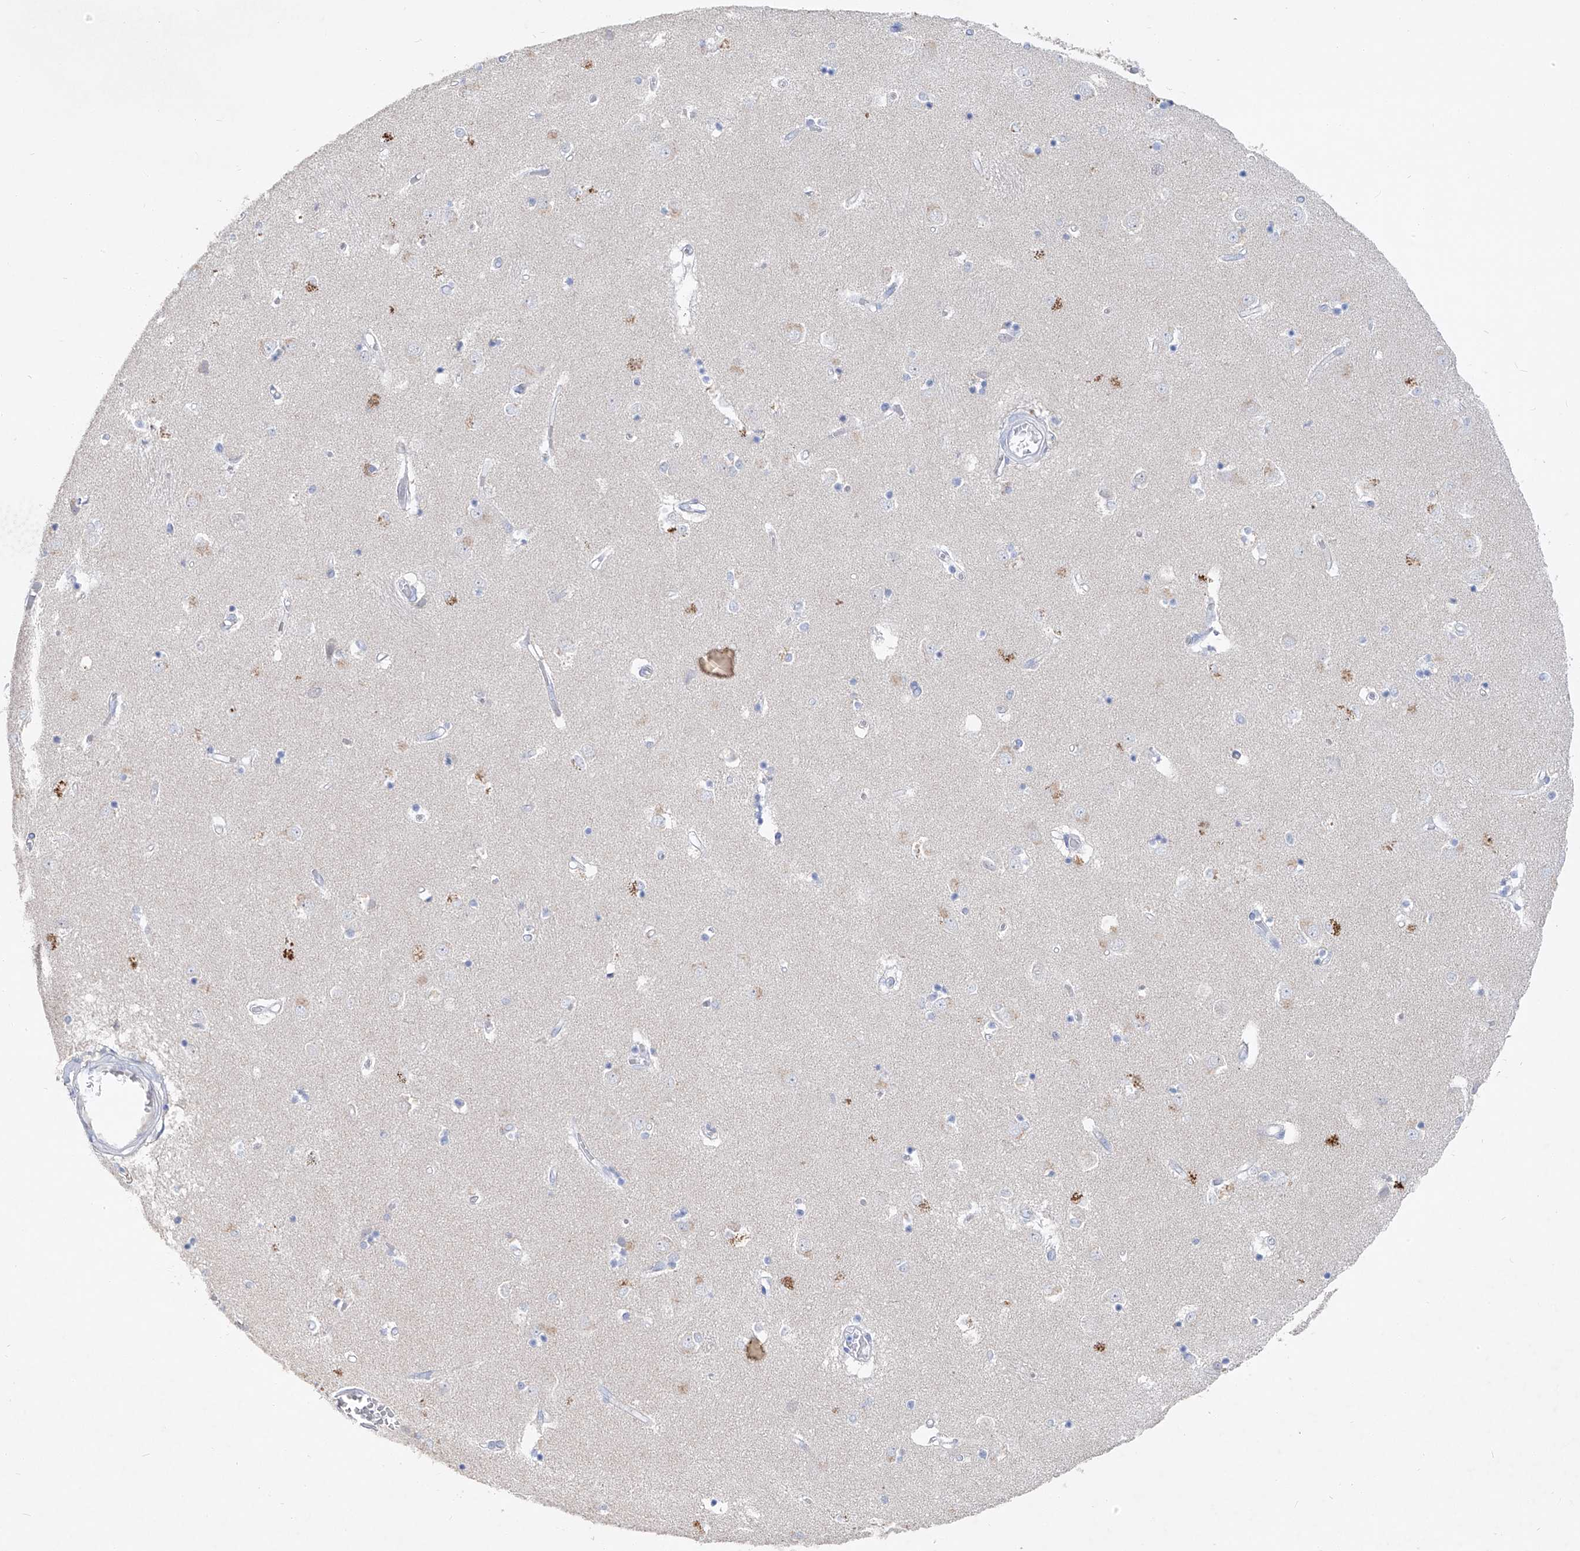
{"staining": {"intensity": "negative", "quantity": "none", "location": "none"}, "tissue": "caudate", "cell_type": "Glial cells", "image_type": "normal", "snomed": [{"axis": "morphology", "description": "Normal tissue, NOS"}, {"axis": "topography", "description": "Lateral ventricle wall"}], "caption": "An image of human caudate is negative for staining in glial cells. (DAB immunohistochemistry with hematoxylin counter stain).", "gene": "FRS3", "patient": {"sex": "male", "age": 45}}